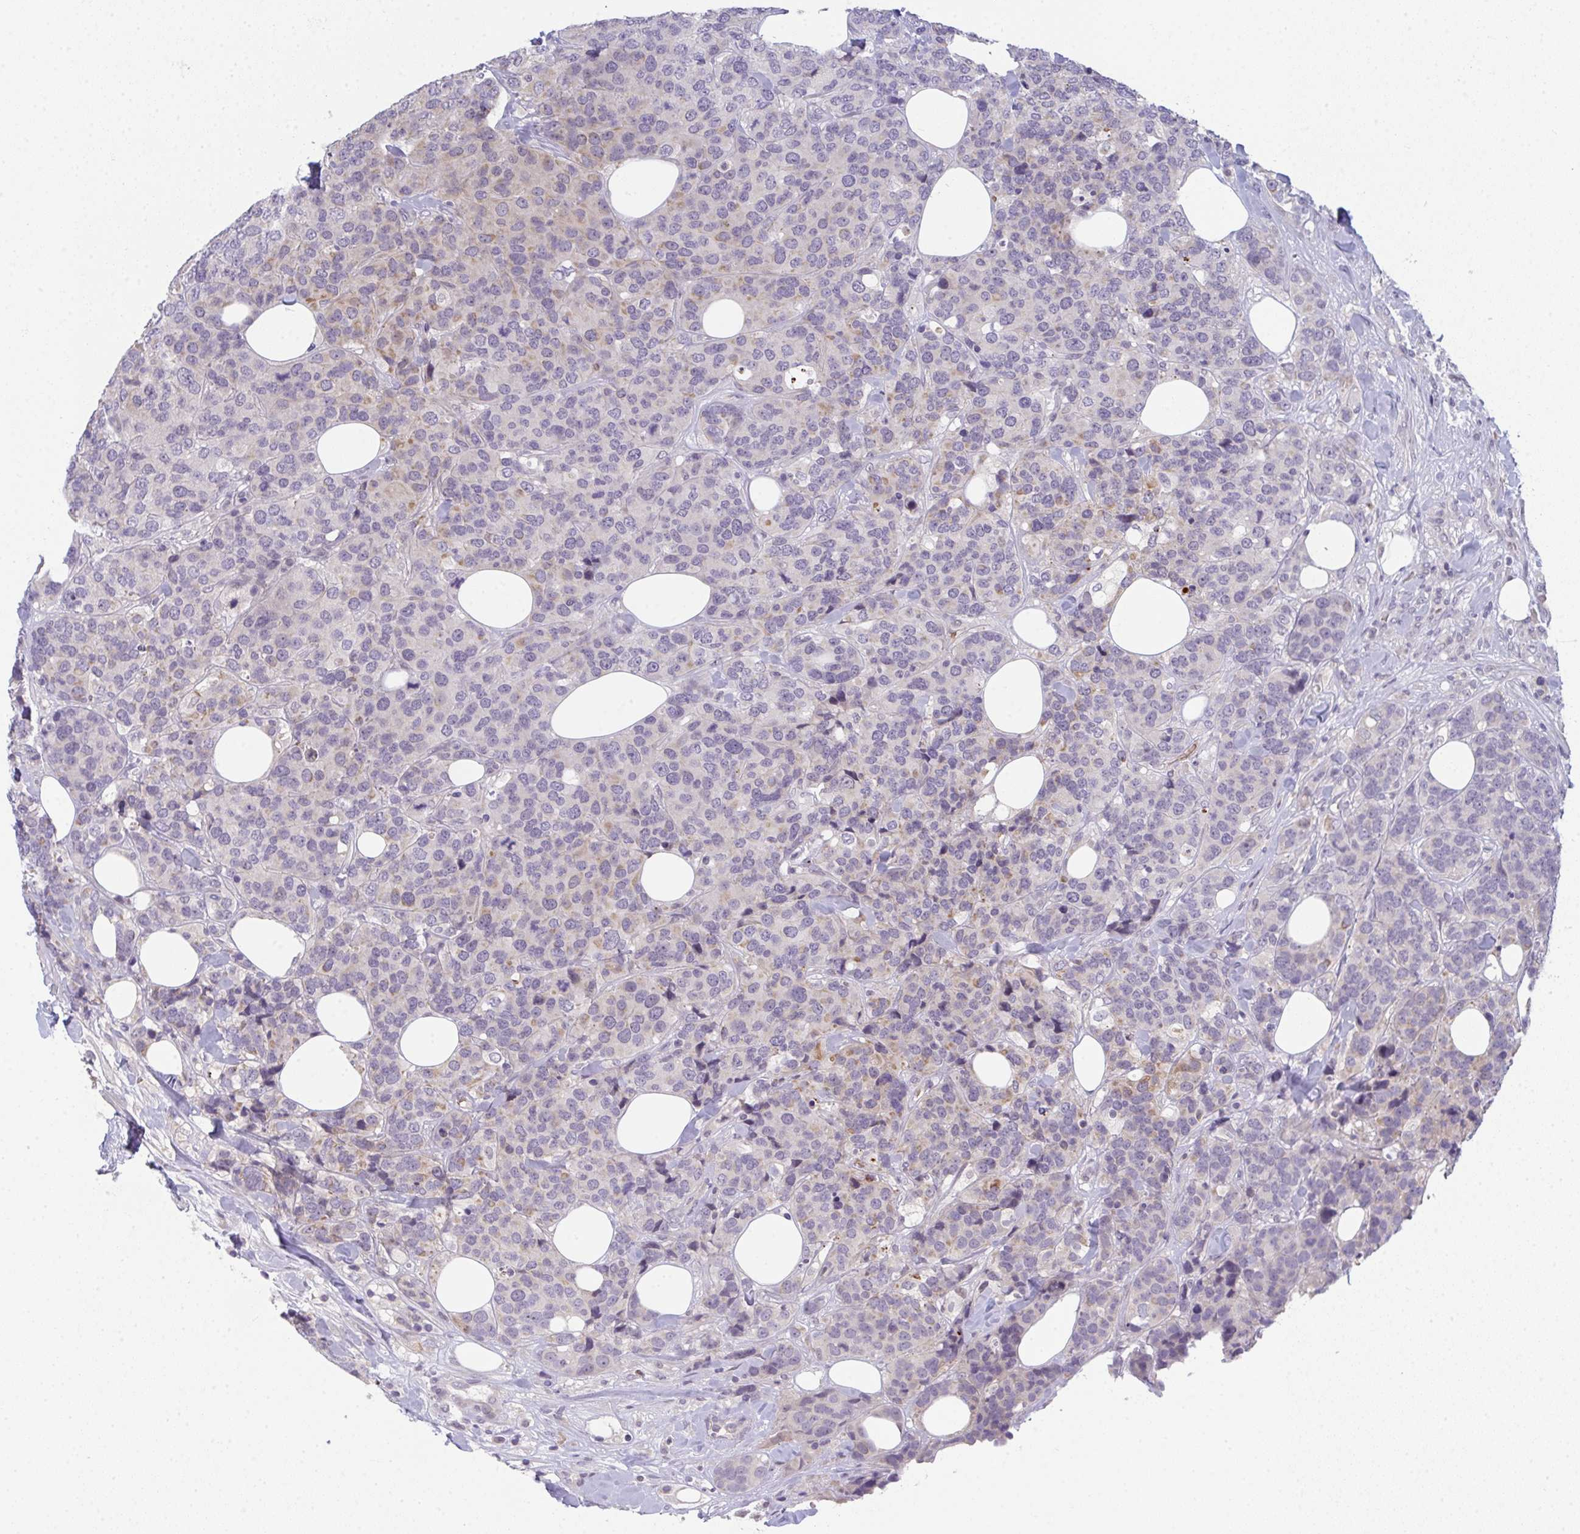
{"staining": {"intensity": "weak", "quantity": "25%-75%", "location": "cytoplasmic/membranous"}, "tissue": "breast cancer", "cell_type": "Tumor cells", "image_type": "cancer", "snomed": [{"axis": "morphology", "description": "Lobular carcinoma"}, {"axis": "topography", "description": "Breast"}], "caption": "This histopathology image displays breast cancer (lobular carcinoma) stained with IHC to label a protein in brown. The cytoplasmic/membranous of tumor cells show weak positivity for the protein. Nuclei are counter-stained blue.", "gene": "RIOK1", "patient": {"sex": "female", "age": 59}}